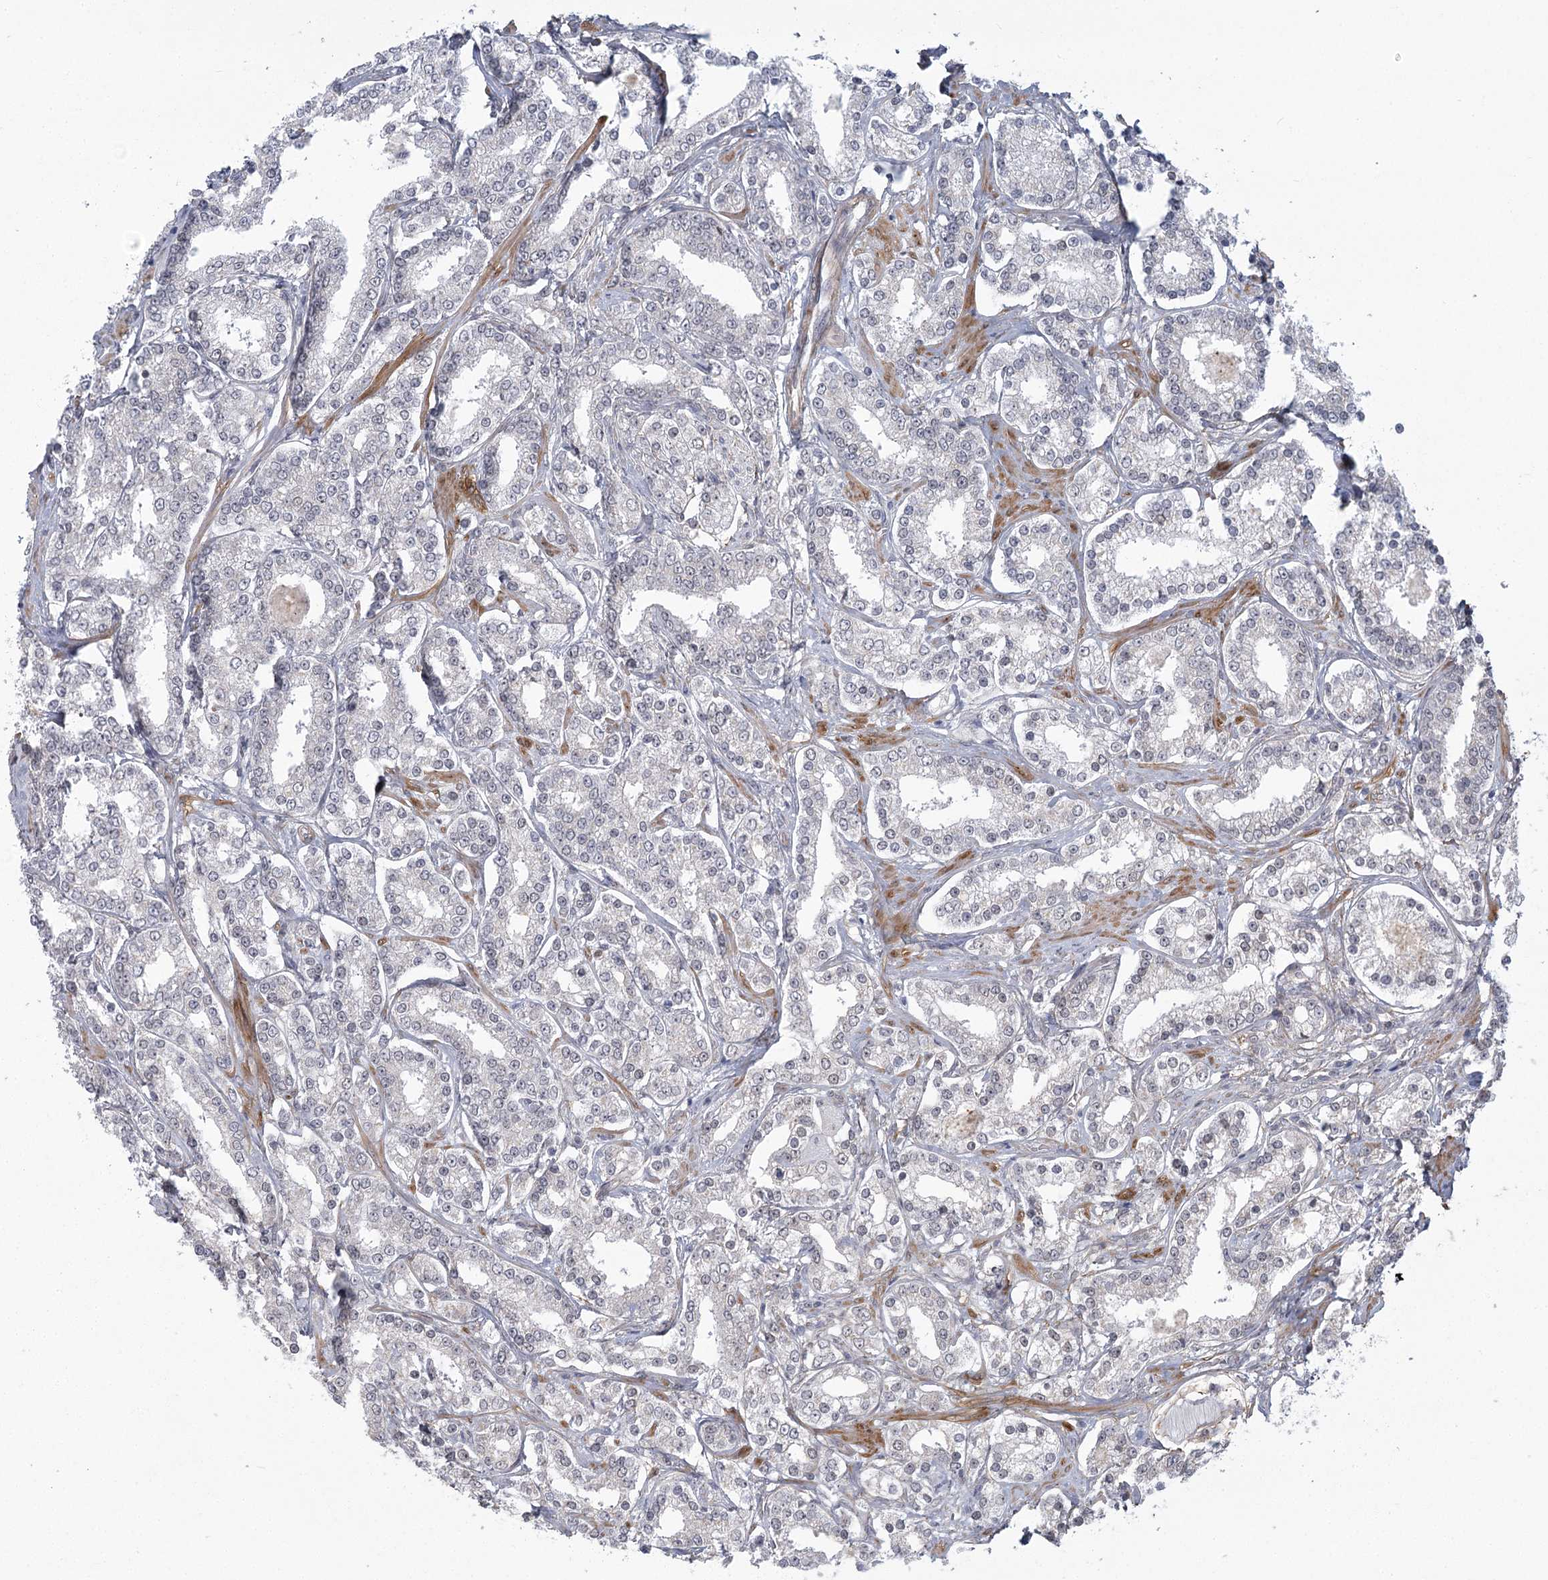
{"staining": {"intensity": "negative", "quantity": "none", "location": "none"}, "tissue": "prostate cancer", "cell_type": "Tumor cells", "image_type": "cancer", "snomed": [{"axis": "morphology", "description": "Normal tissue, NOS"}, {"axis": "morphology", "description": "Adenocarcinoma, High grade"}, {"axis": "topography", "description": "Prostate"}], "caption": "Image shows no protein positivity in tumor cells of prostate cancer tissue.", "gene": "MED28", "patient": {"sex": "male", "age": 83}}